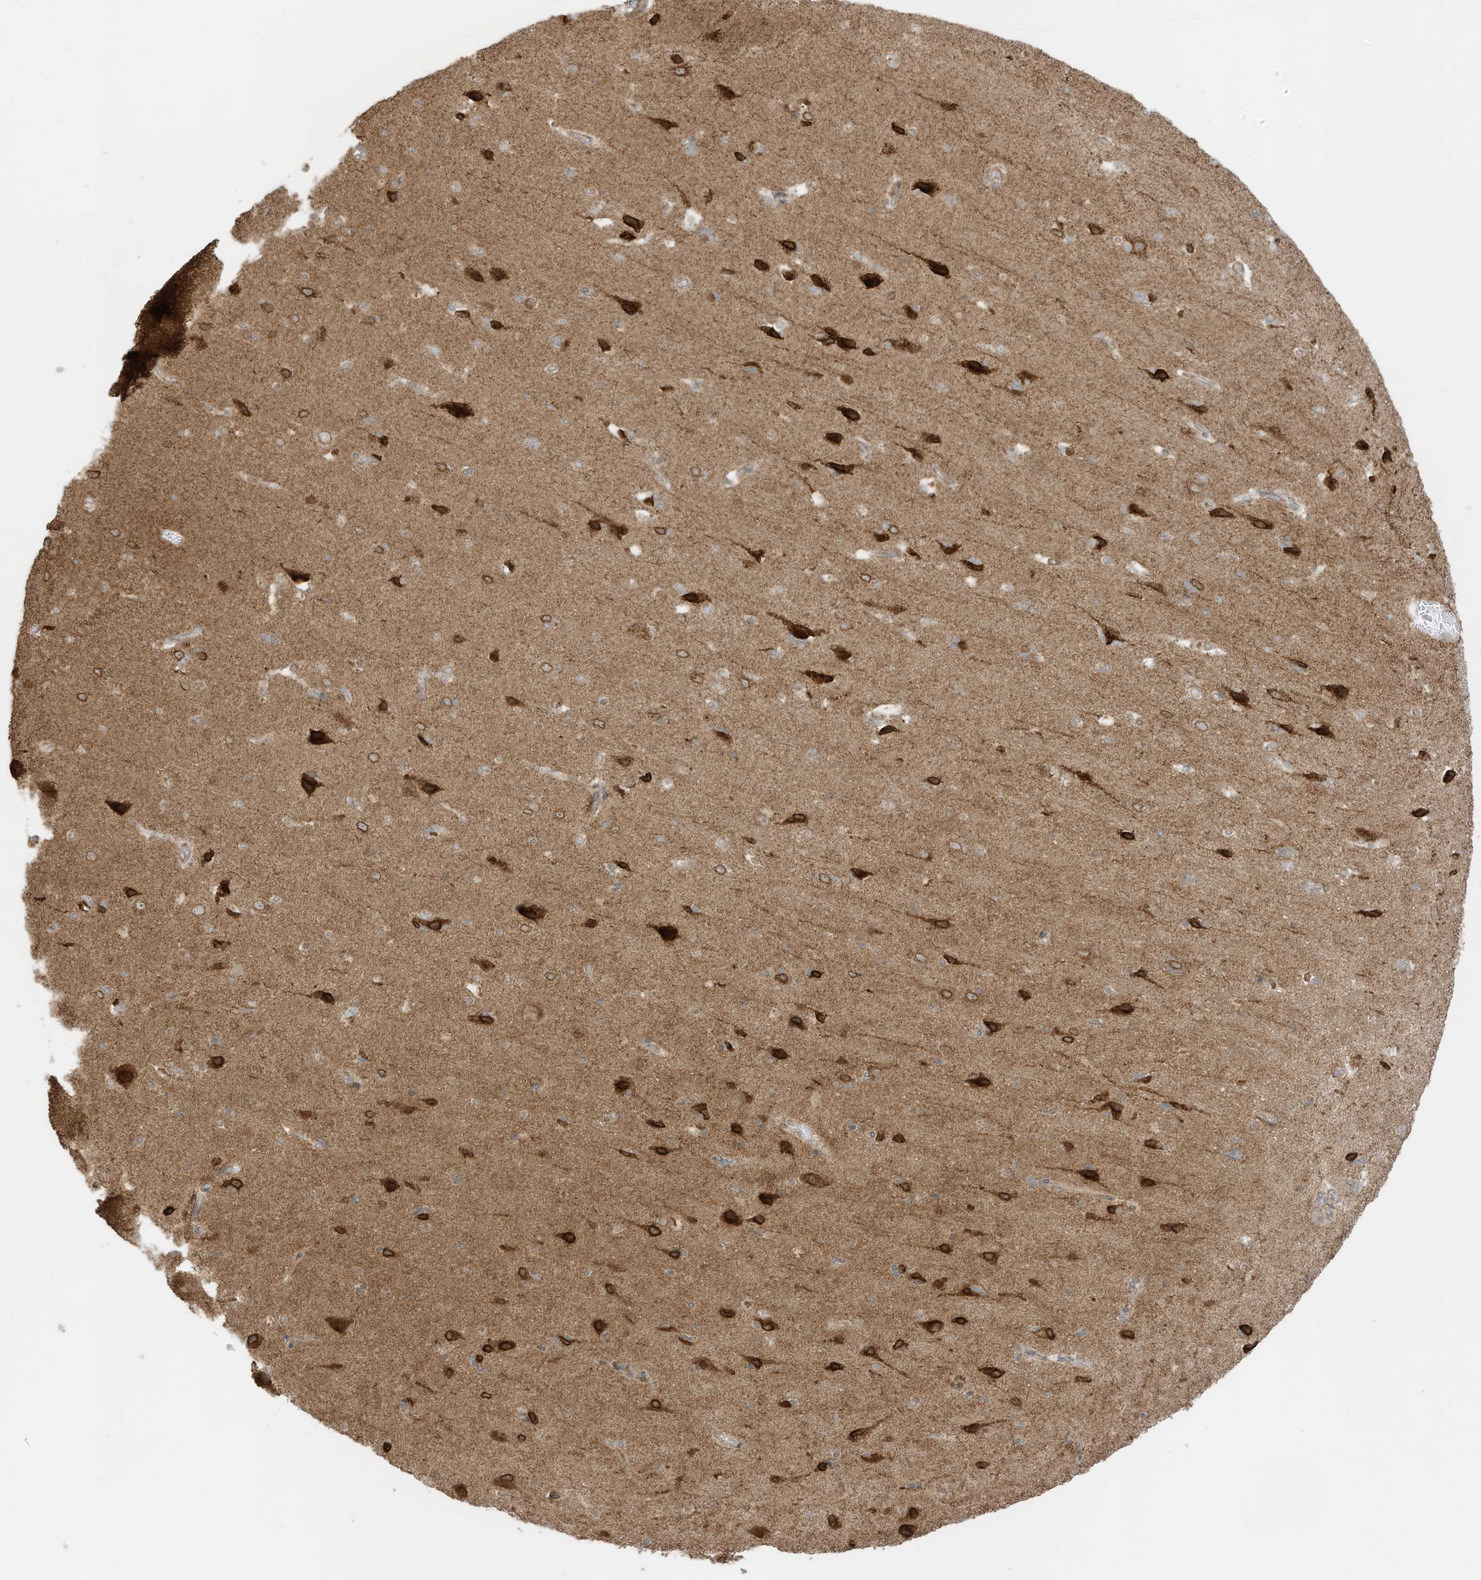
{"staining": {"intensity": "negative", "quantity": "none", "location": "none"}, "tissue": "cerebral cortex", "cell_type": "Endothelial cells", "image_type": "normal", "snomed": [{"axis": "morphology", "description": "Normal tissue, NOS"}, {"axis": "topography", "description": "Cerebral cortex"}], "caption": "Micrograph shows no significant protein expression in endothelial cells of unremarkable cerebral cortex. The staining is performed using DAB brown chromogen with nuclei counter-stained in using hematoxylin.", "gene": "SLC25A12", "patient": {"sex": "male", "age": 62}}